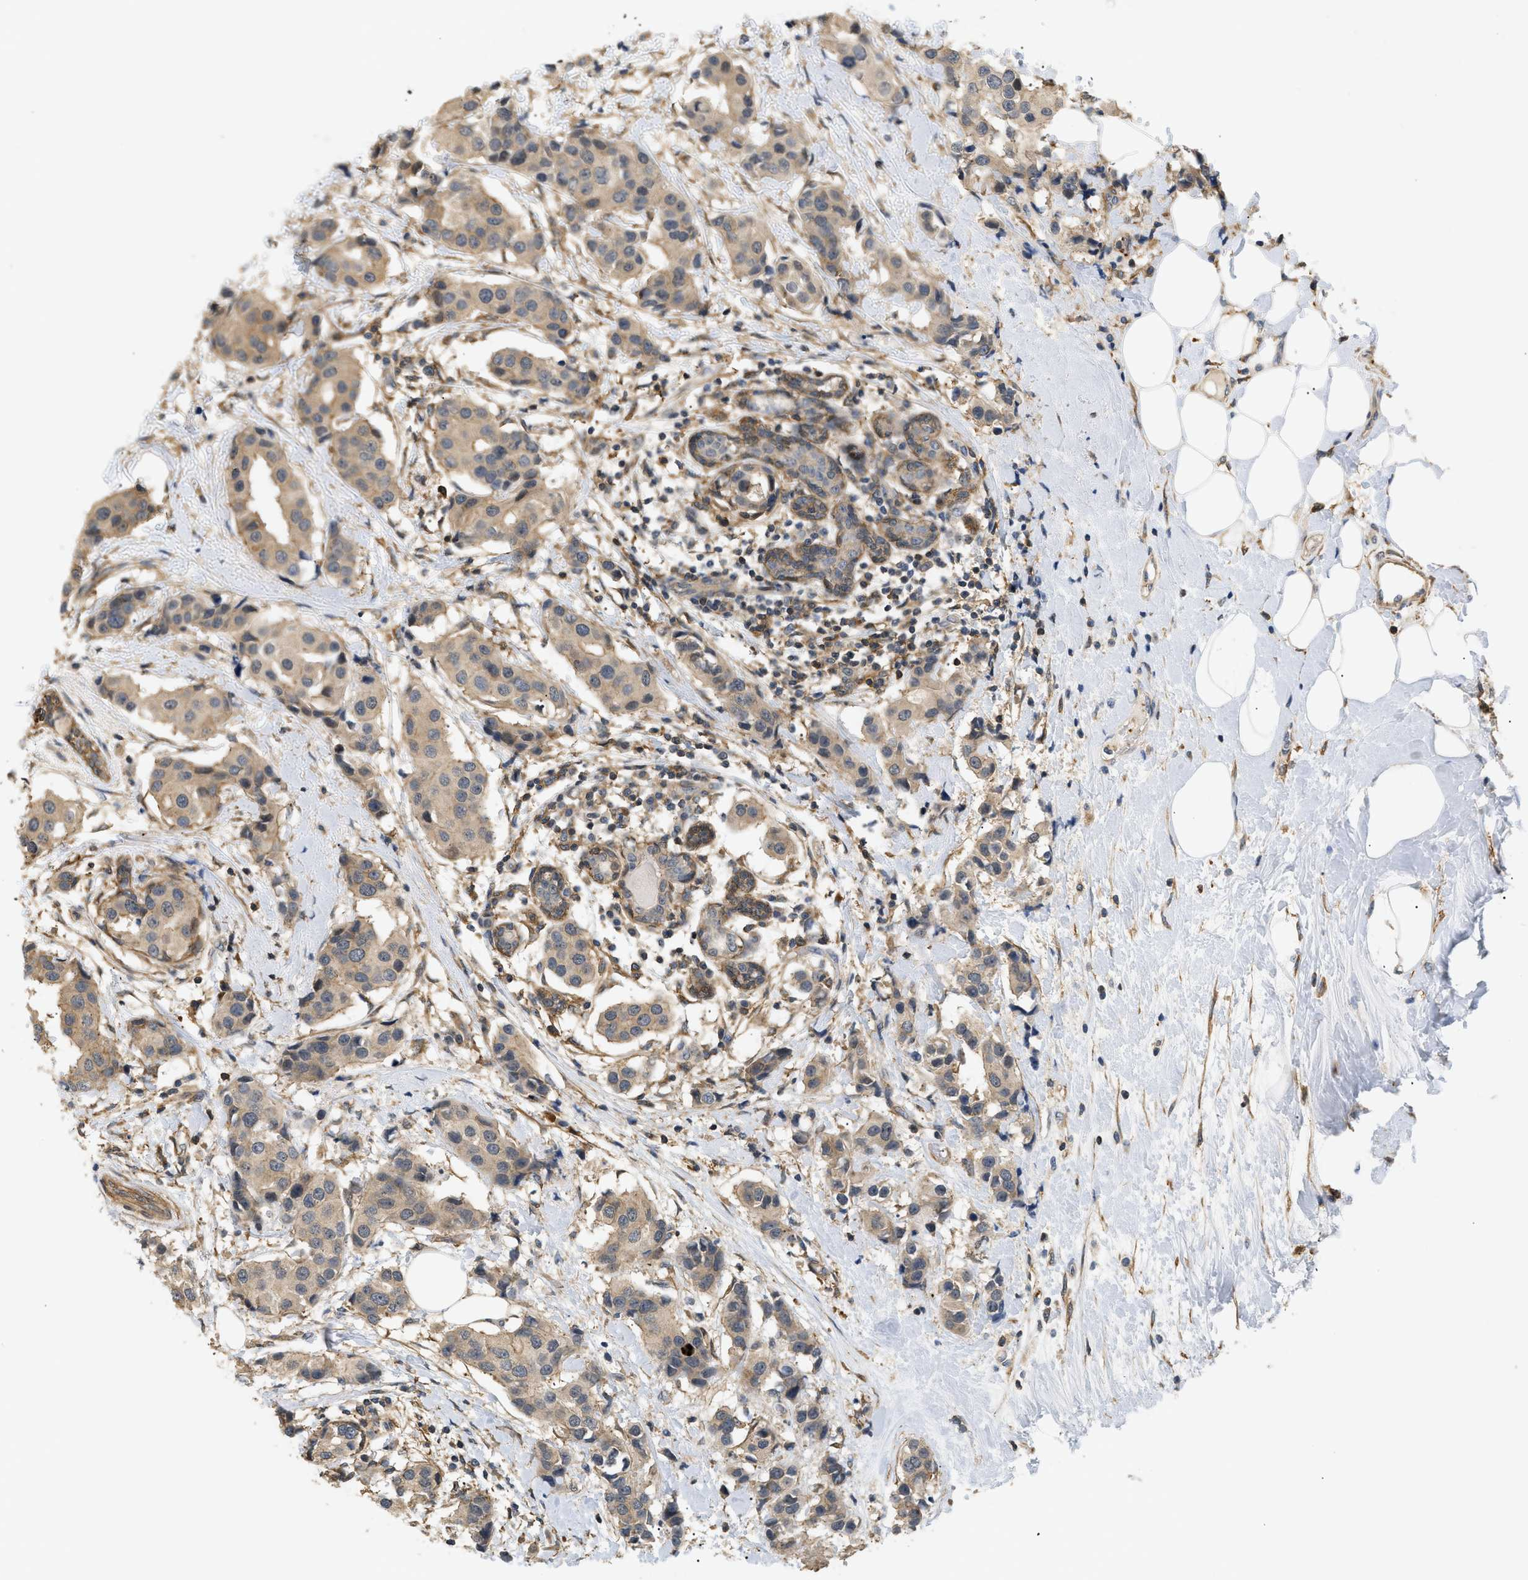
{"staining": {"intensity": "weak", "quantity": ">75%", "location": "cytoplasmic/membranous"}, "tissue": "breast cancer", "cell_type": "Tumor cells", "image_type": "cancer", "snomed": [{"axis": "morphology", "description": "Normal tissue, NOS"}, {"axis": "morphology", "description": "Duct carcinoma"}, {"axis": "topography", "description": "Breast"}], "caption": "Immunohistochemistry of human breast infiltrating ductal carcinoma exhibits low levels of weak cytoplasmic/membranous positivity in approximately >75% of tumor cells.", "gene": "CORO2B", "patient": {"sex": "female", "age": 39}}